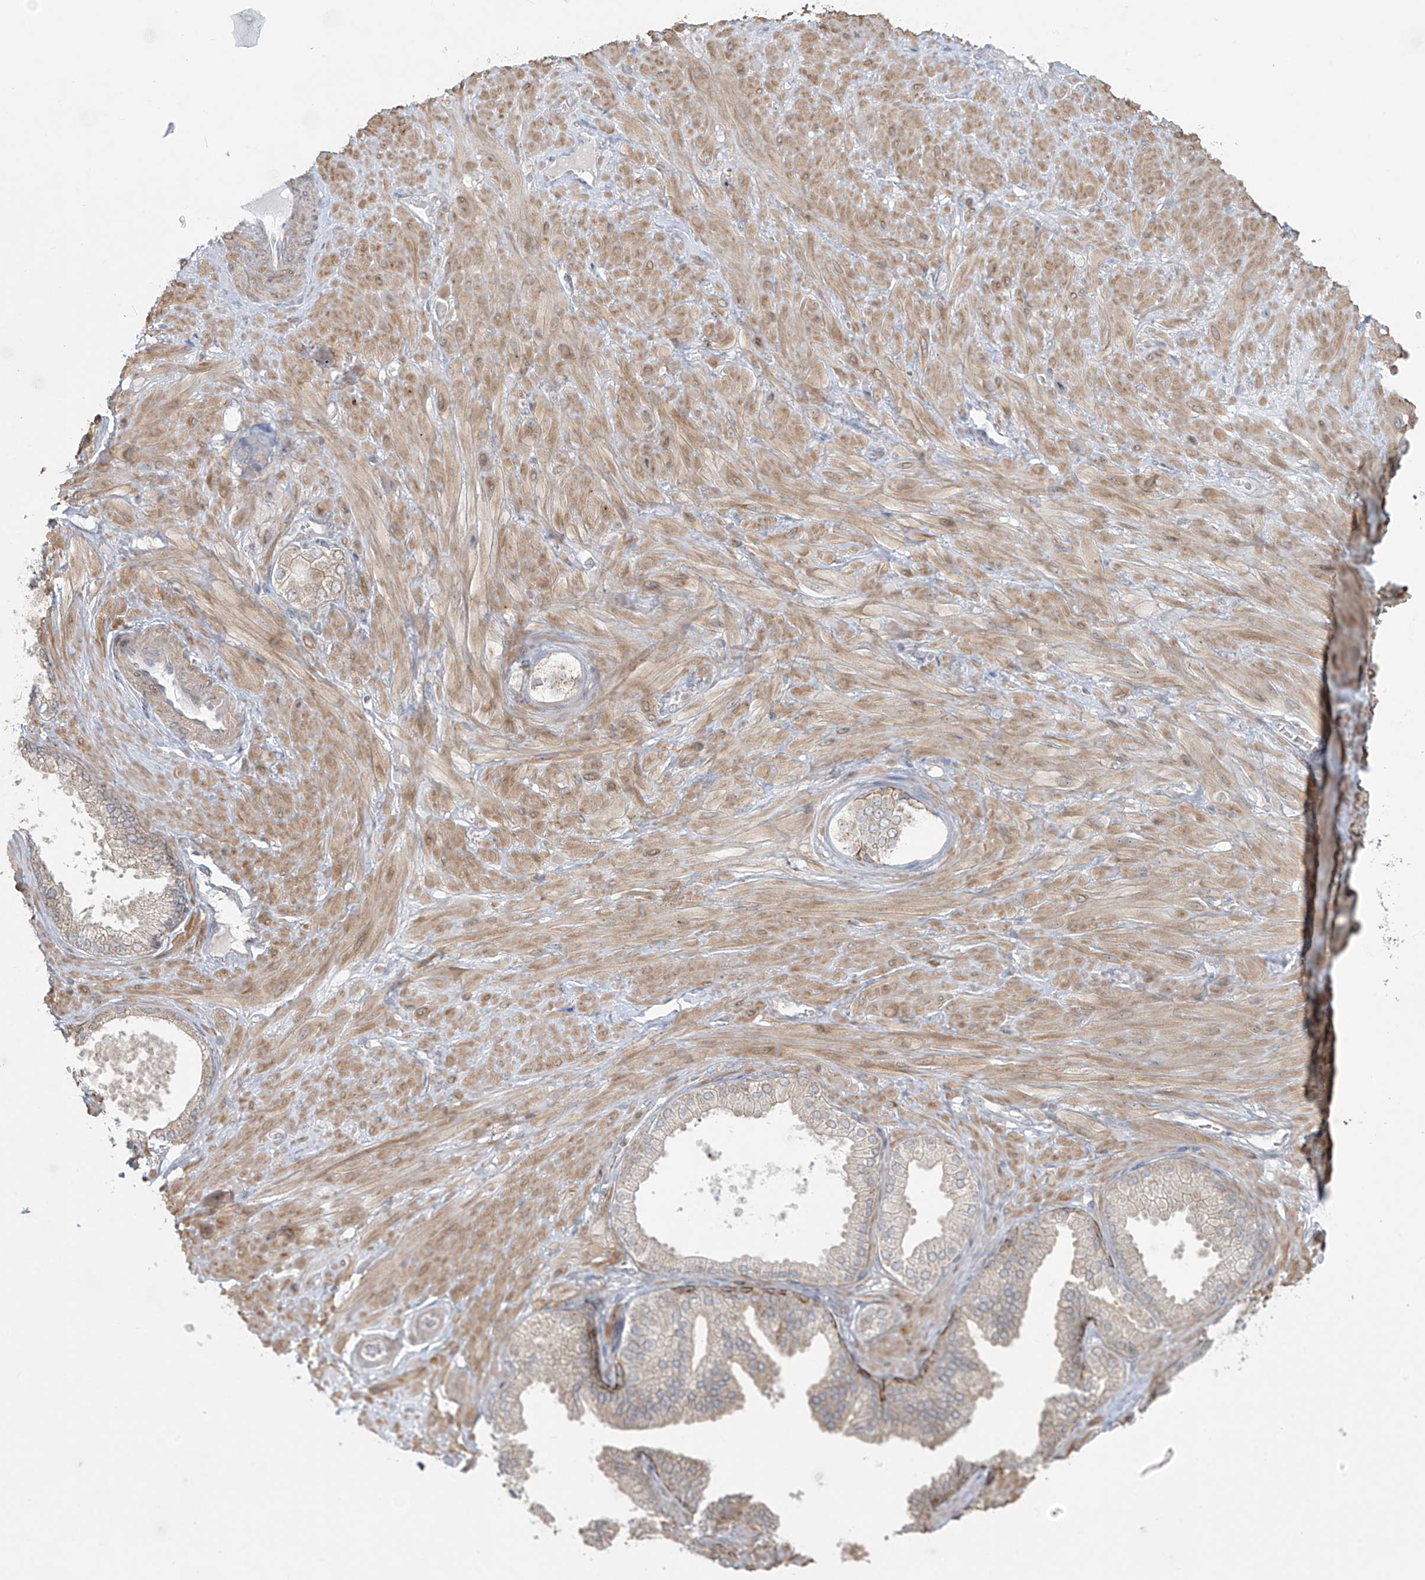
{"staining": {"intensity": "weak", "quantity": "25%-75%", "location": "cytoplasmic/membranous"}, "tissue": "adipose tissue", "cell_type": "Adipocytes", "image_type": "normal", "snomed": [{"axis": "morphology", "description": "Normal tissue, NOS"}, {"axis": "morphology", "description": "Adenocarcinoma, Low grade"}, {"axis": "topography", "description": "Prostate"}, {"axis": "topography", "description": "Peripheral nerve tissue"}], "caption": "Protein staining of normal adipose tissue shows weak cytoplasmic/membranous staining in about 25%-75% of adipocytes. The staining was performed using DAB, with brown indicating positive protein expression. Nuclei are stained blue with hematoxylin.", "gene": "HDDC2", "patient": {"sex": "male", "age": 63}}